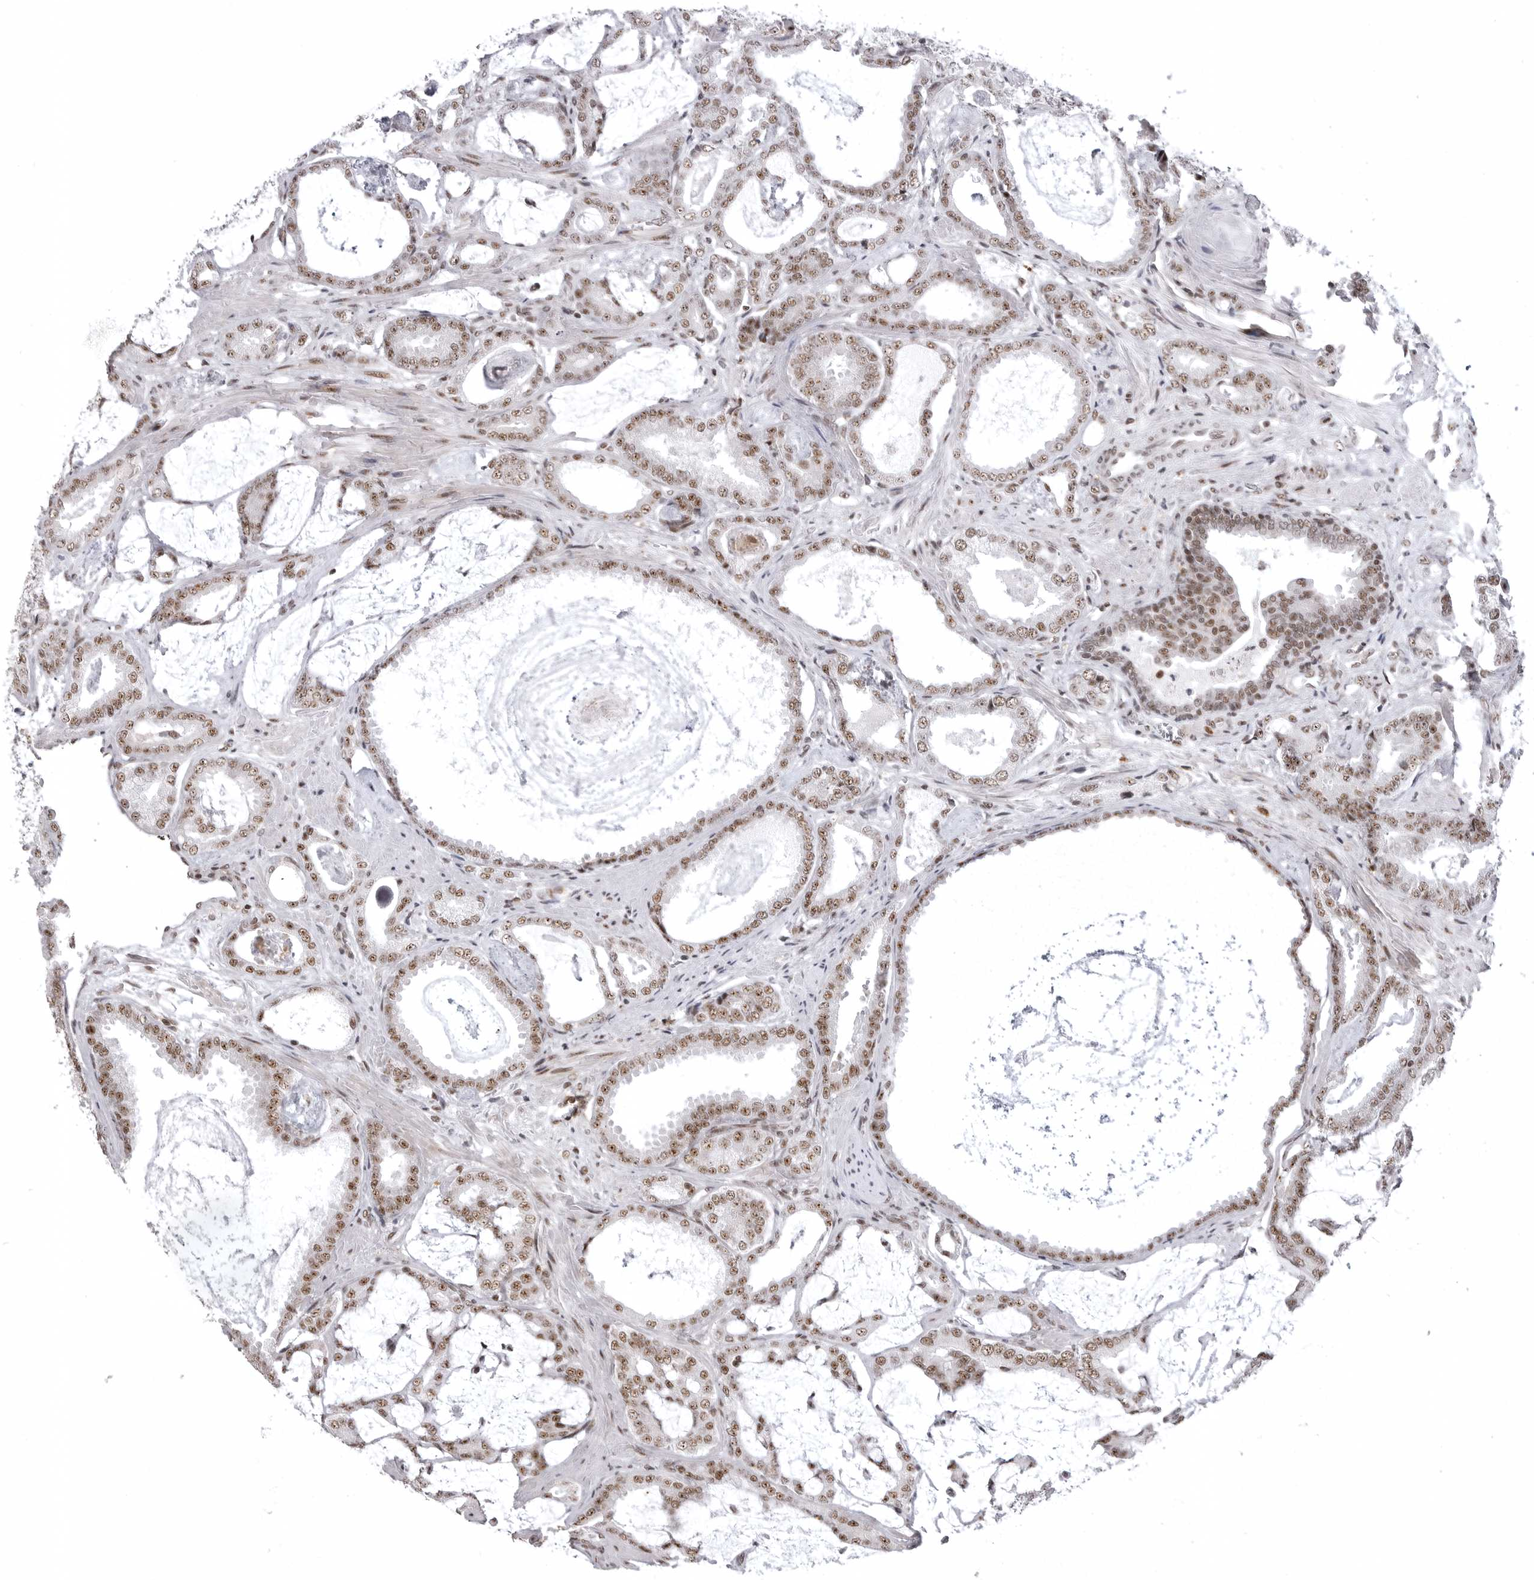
{"staining": {"intensity": "moderate", "quantity": ">75%", "location": "nuclear"}, "tissue": "prostate cancer", "cell_type": "Tumor cells", "image_type": "cancer", "snomed": [{"axis": "morphology", "description": "Adenocarcinoma, Low grade"}, {"axis": "topography", "description": "Prostate"}], "caption": "Immunohistochemical staining of prostate cancer (adenocarcinoma (low-grade)) exhibits medium levels of moderate nuclear expression in about >75% of tumor cells.", "gene": "WRAP53", "patient": {"sex": "male", "age": 71}}